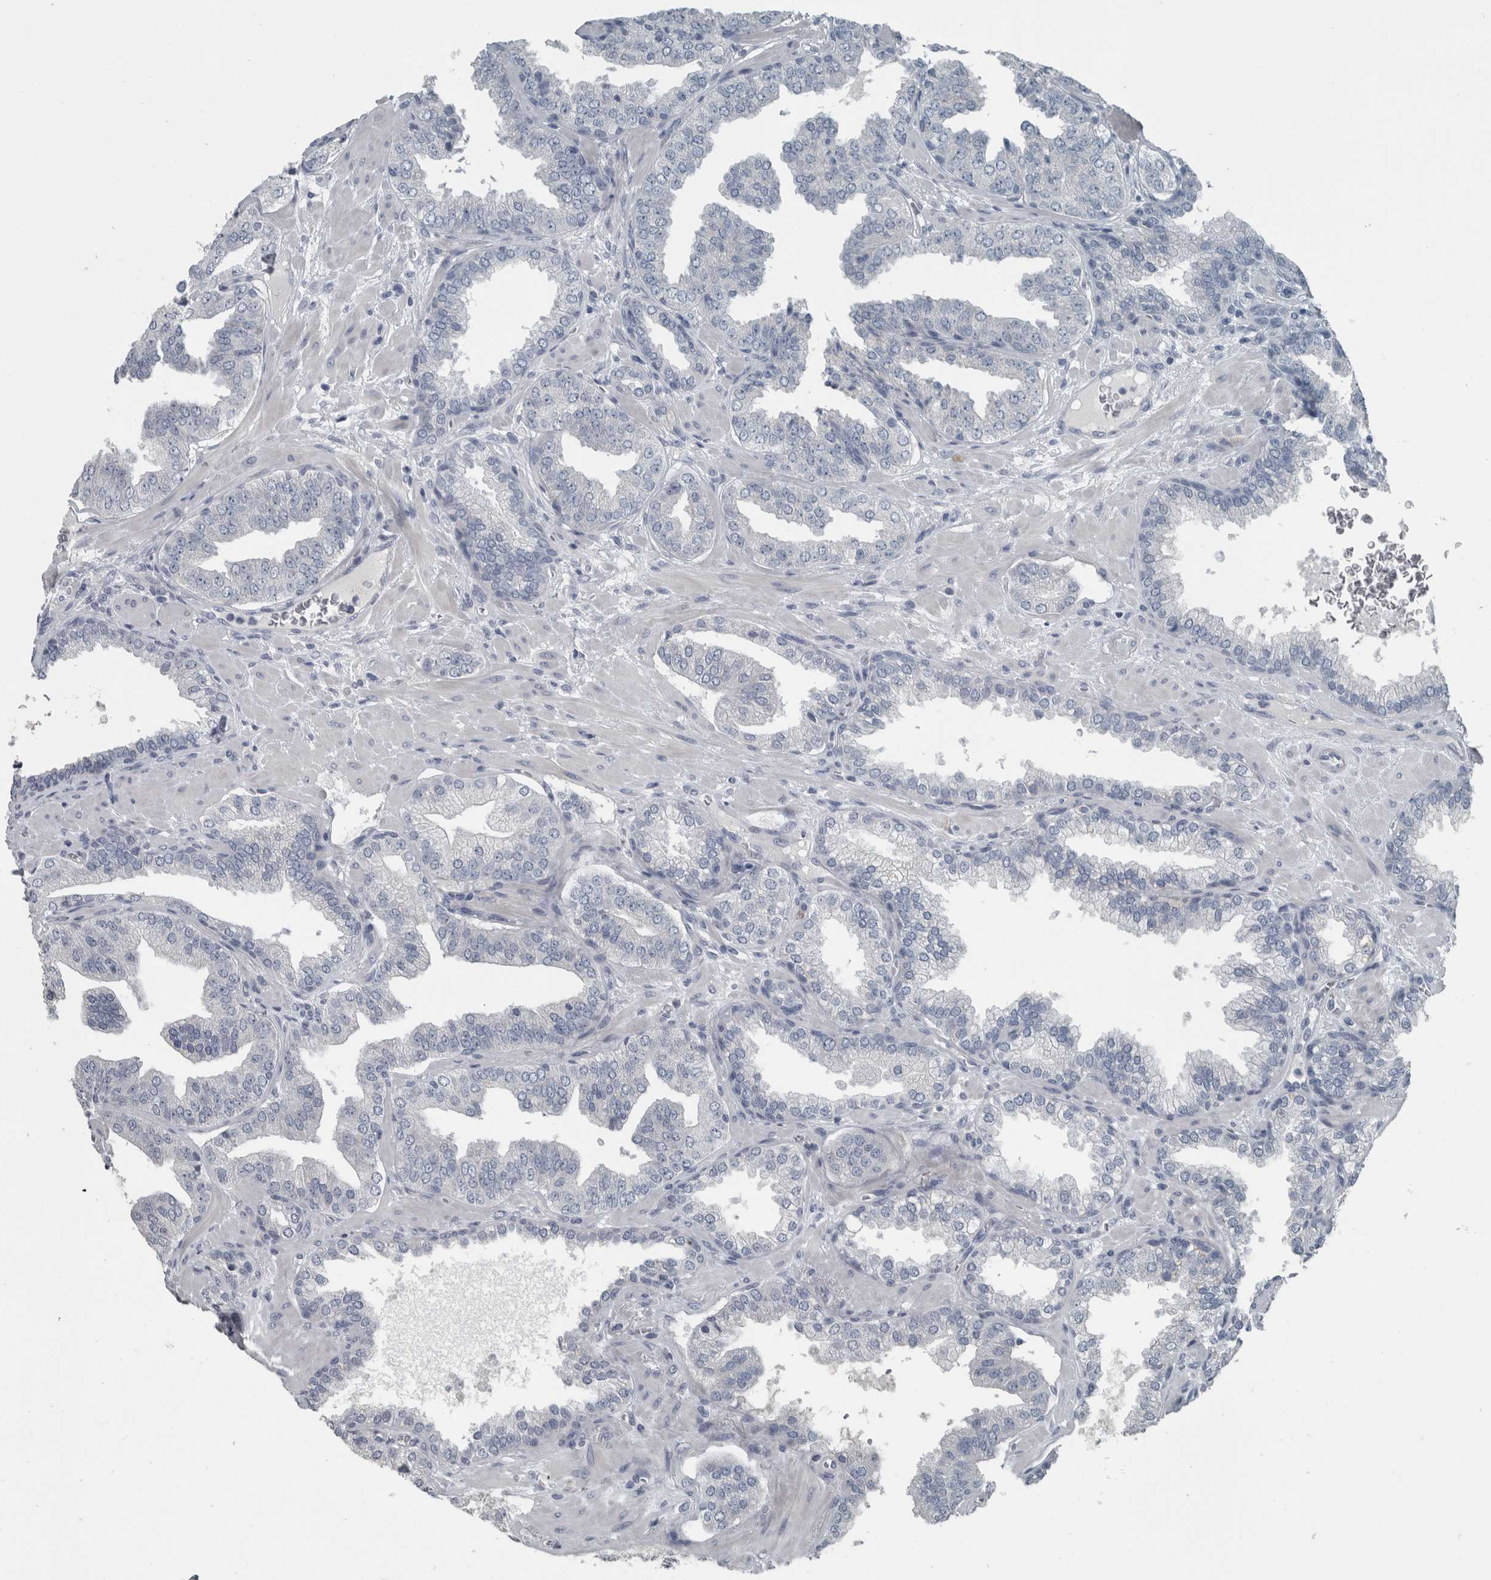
{"staining": {"intensity": "negative", "quantity": "none", "location": "none"}, "tissue": "prostate cancer", "cell_type": "Tumor cells", "image_type": "cancer", "snomed": [{"axis": "morphology", "description": "Adenocarcinoma, Low grade"}, {"axis": "topography", "description": "Prostate"}], "caption": "Immunohistochemistry image of neoplastic tissue: prostate cancer stained with DAB demonstrates no significant protein positivity in tumor cells.", "gene": "KRT20", "patient": {"sex": "male", "age": 62}}